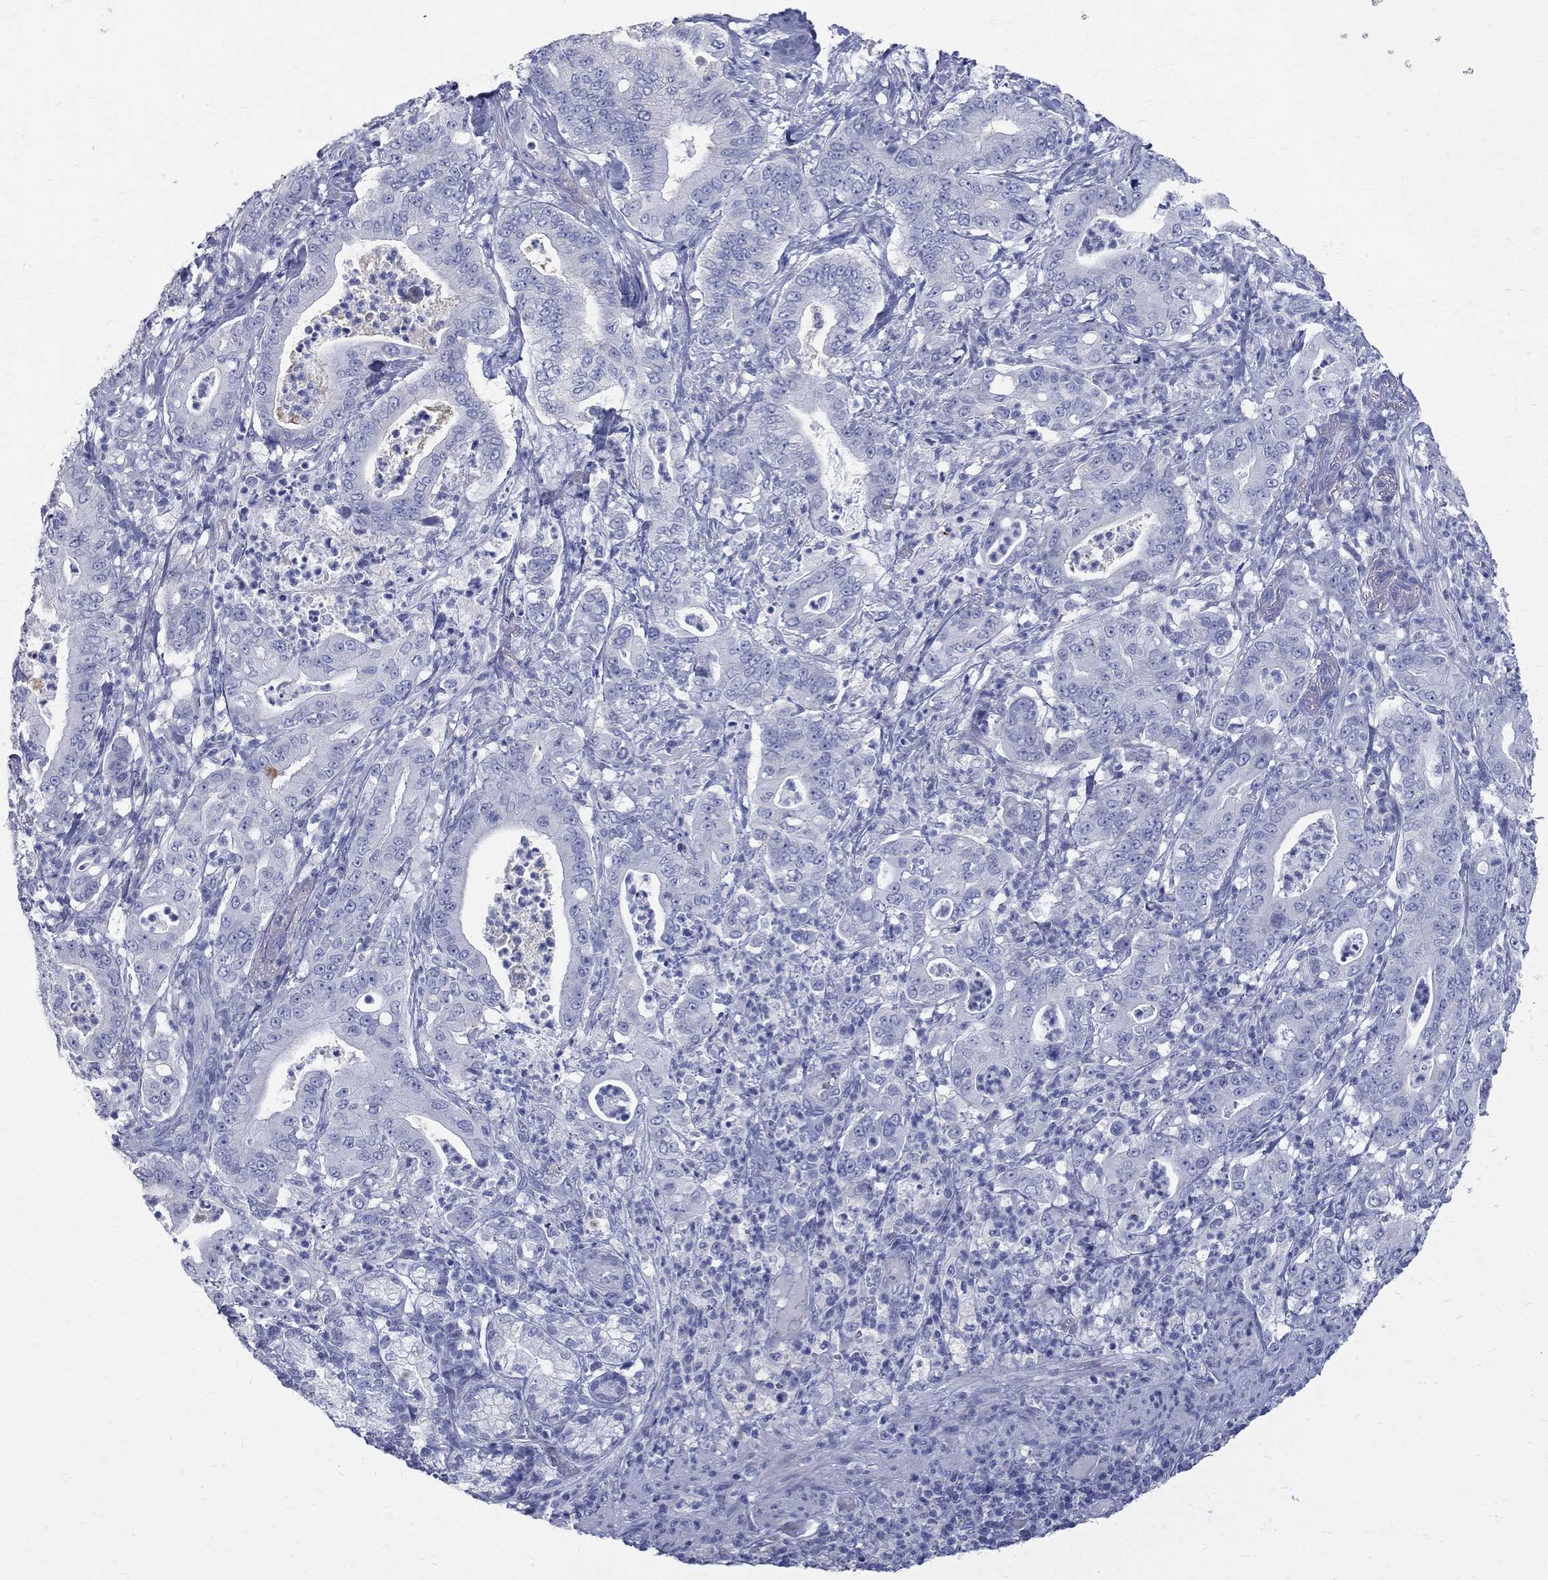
{"staining": {"intensity": "negative", "quantity": "none", "location": "none"}, "tissue": "pancreatic cancer", "cell_type": "Tumor cells", "image_type": "cancer", "snomed": [{"axis": "morphology", "description": "Adenocarcinoma, NOS"}, {"axis": "topography", "description": "Pancreas"}], "caption": "Pancreatic cancer (adenocarcinoma) stained for a protein using immunohistochemistry (IHC) shows no expression tumor cells.", "gene": "MAGEB6", "patient": {"sex": "male", "age": 71}}